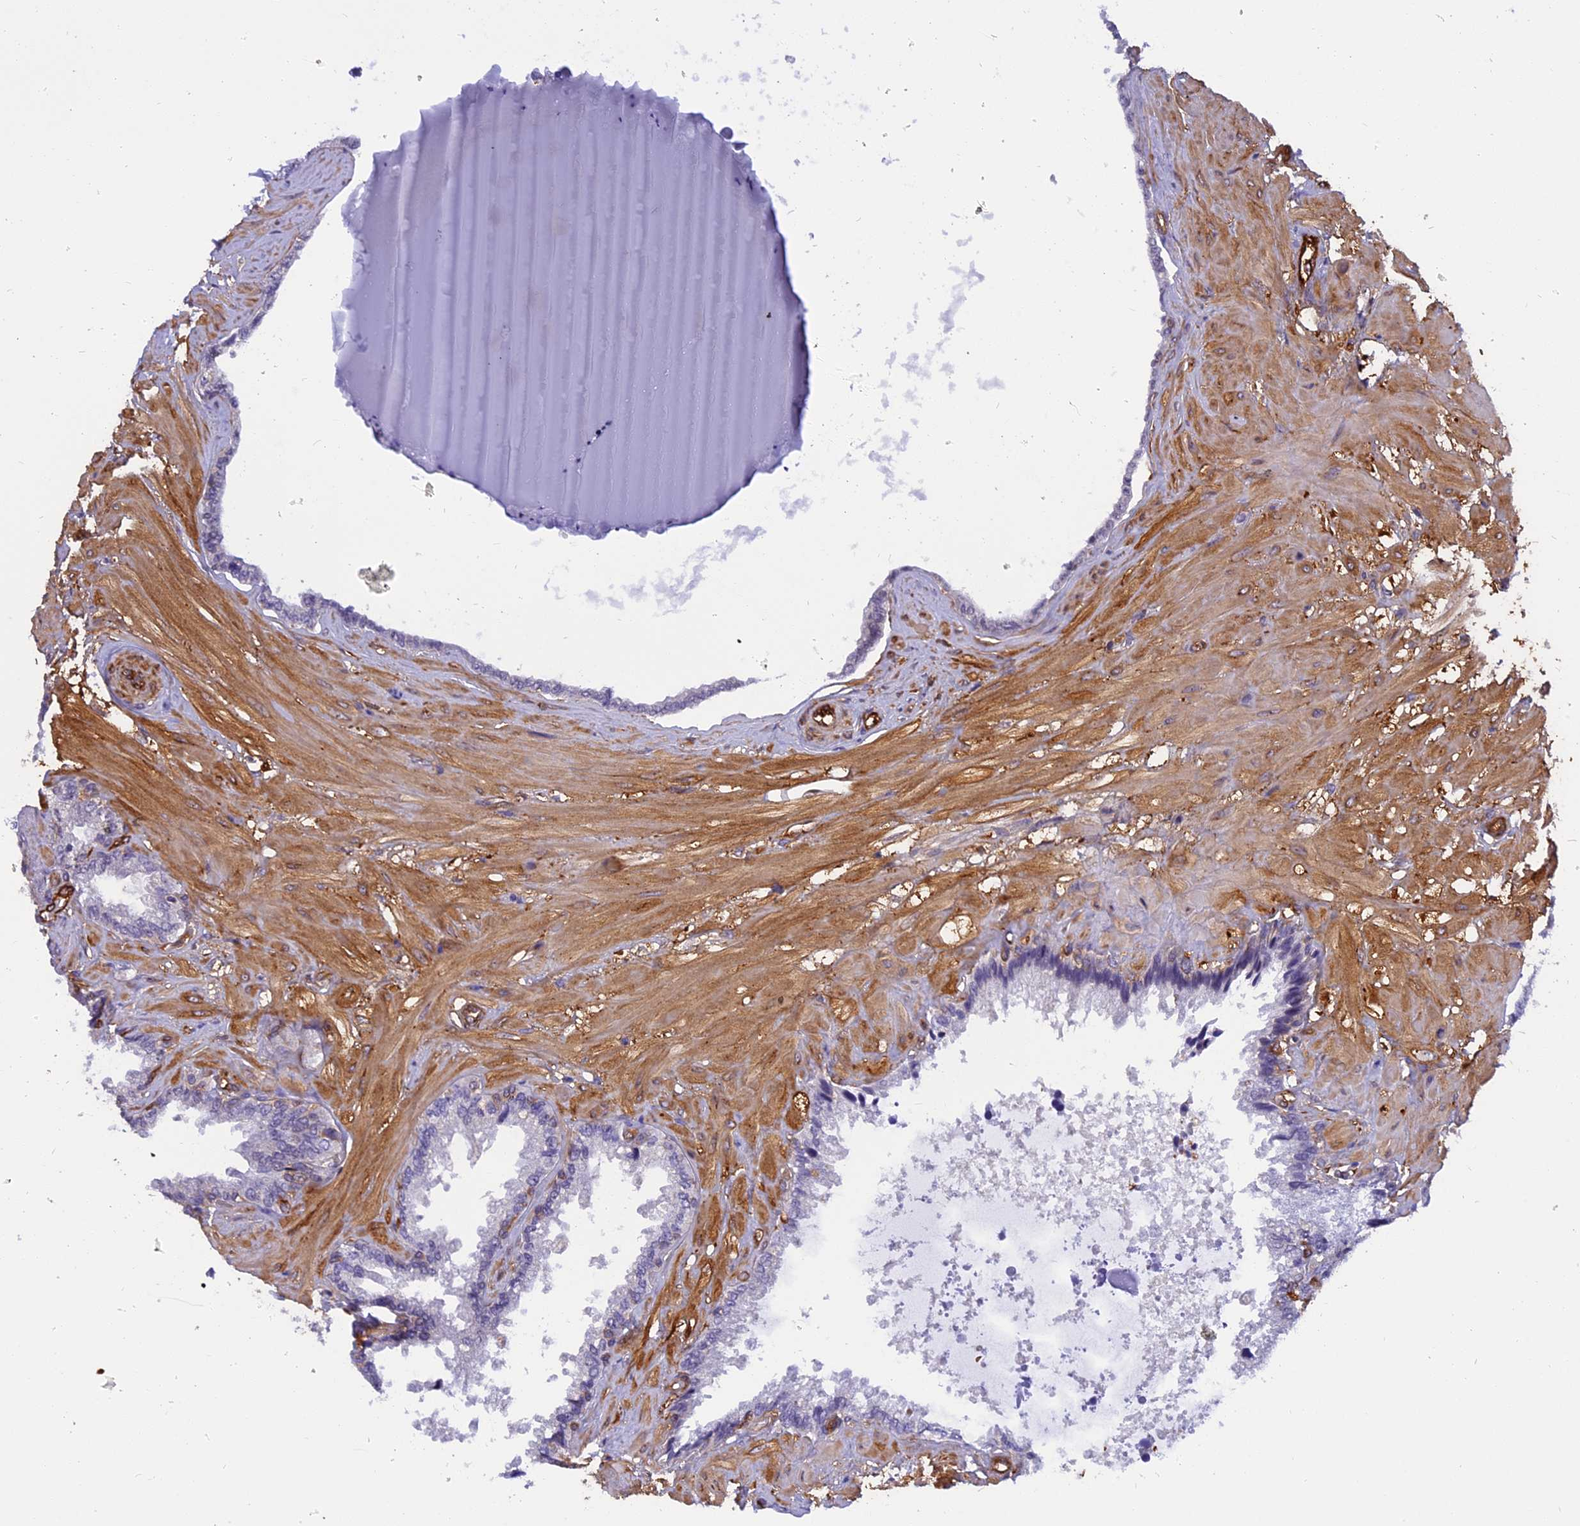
{"staining": {"intensity": "negative", "quantity": "none", "location": "none"}, "tissue": "seminal vesicle", "cell_type": "Glandular cells", "image_type": "normal", "snomed": [{"axis": "morphology", "description": "Normal tissue, NOS"}, {"axis": "topography", "description": "Seminal veicle"}], "caption": "A micrograph of seminal vesicle stained for a protein reveals no brown staining in glandular cells.", "gene": "EHBP1L1", "patient": {"sex": "male", "age": 46}}